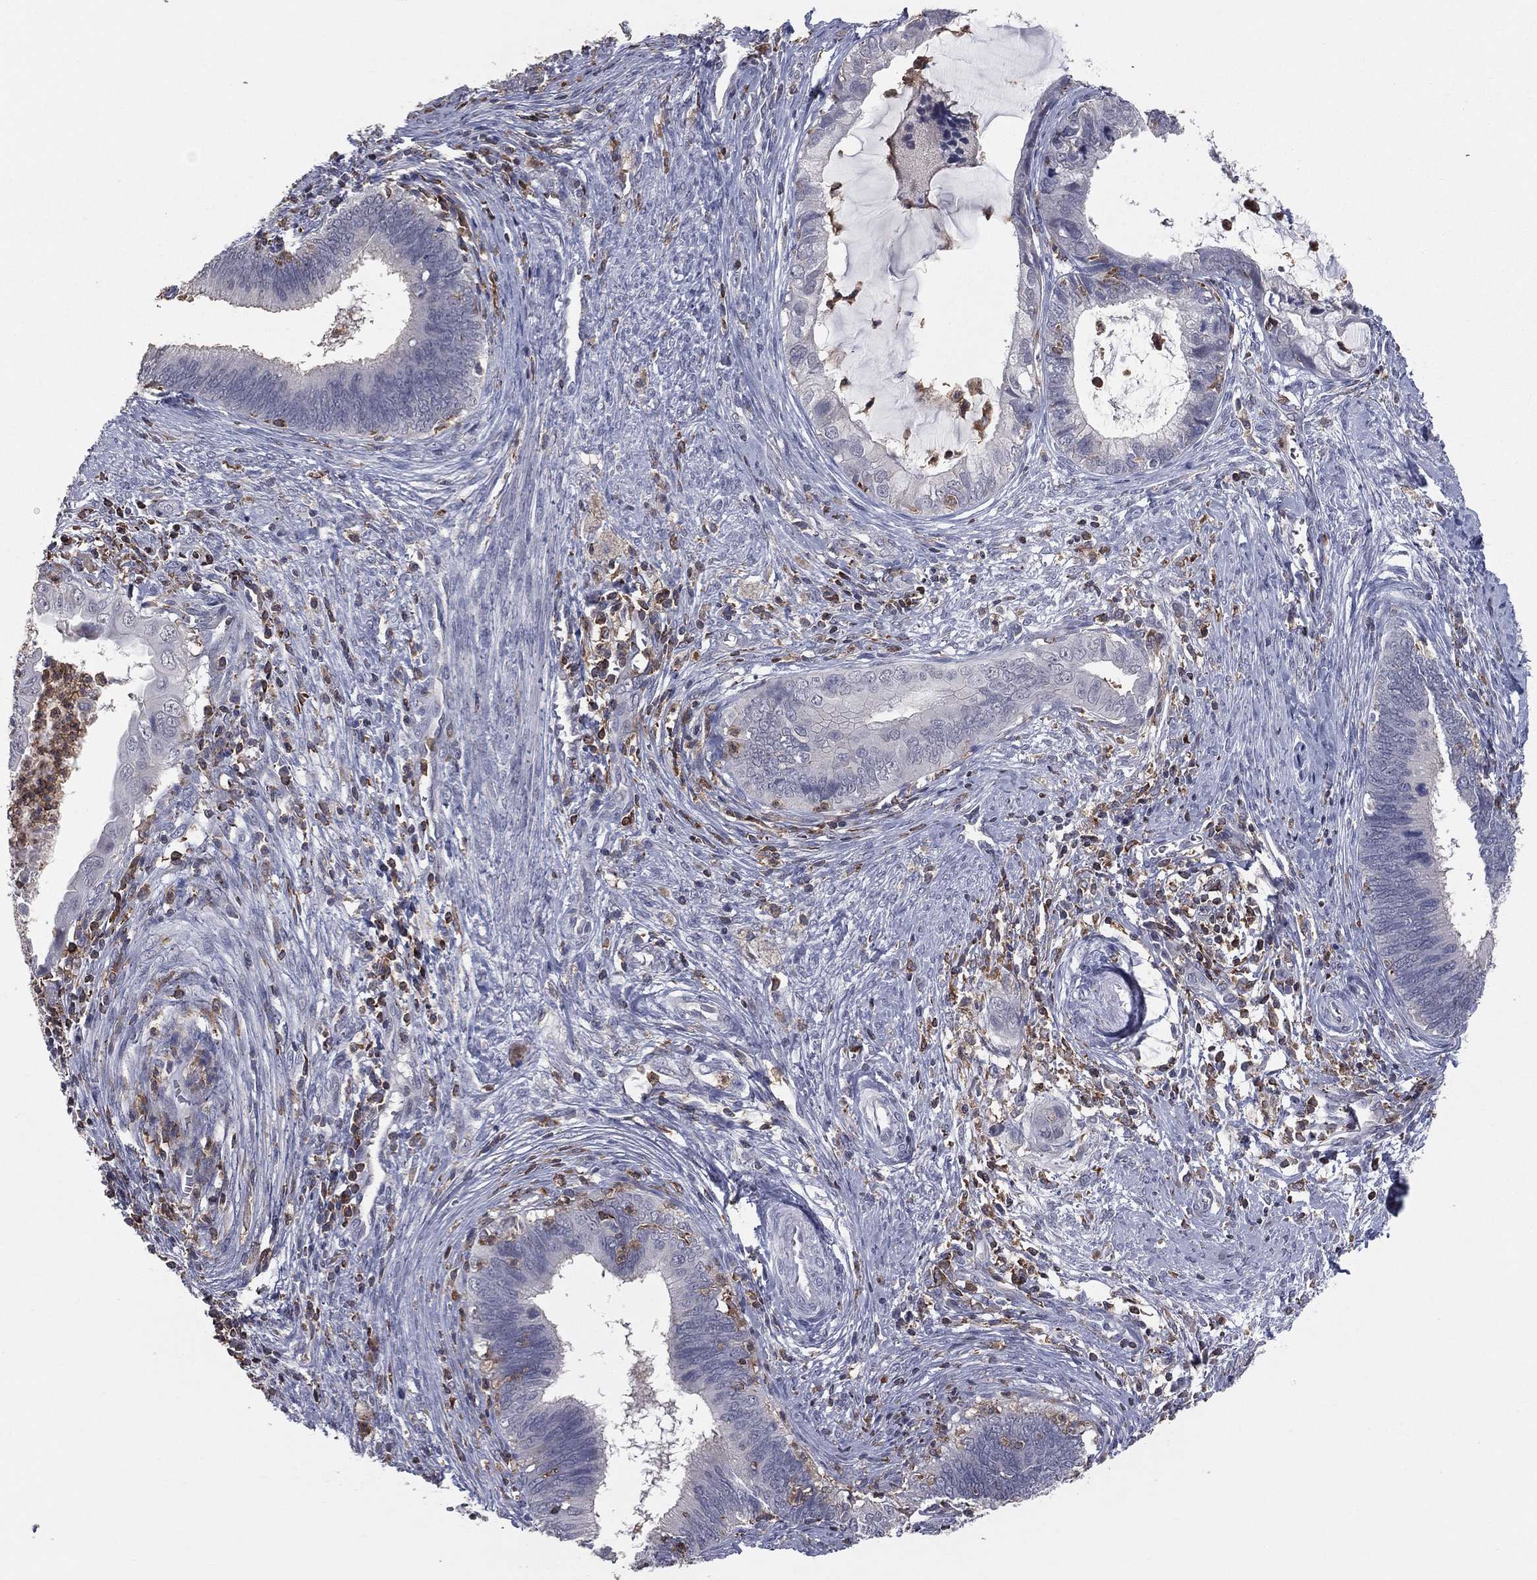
{"staining": {"intensity": "negative", "quantity": "none", "location": "none"}, "tissue": "cervical cancer", "cell_type": "Tumor cells", "image_type": "cancer", "snomed": [{"axis": "morphology", "description": "Adenocarcinoma, NOS"}, {"axis": "topography", "description": "Cervix"}], "caption": "A histopathology image of human cervical adenocarcinoma is negative for staining in tumor cells. Brightfield microscopy of immunohistochemistry stained with DAB (brown) and hematoxylin (blue), captured at high magnification.", "gene": "PSTPIP1", "patient": {"sex": "female", "age": 42}}